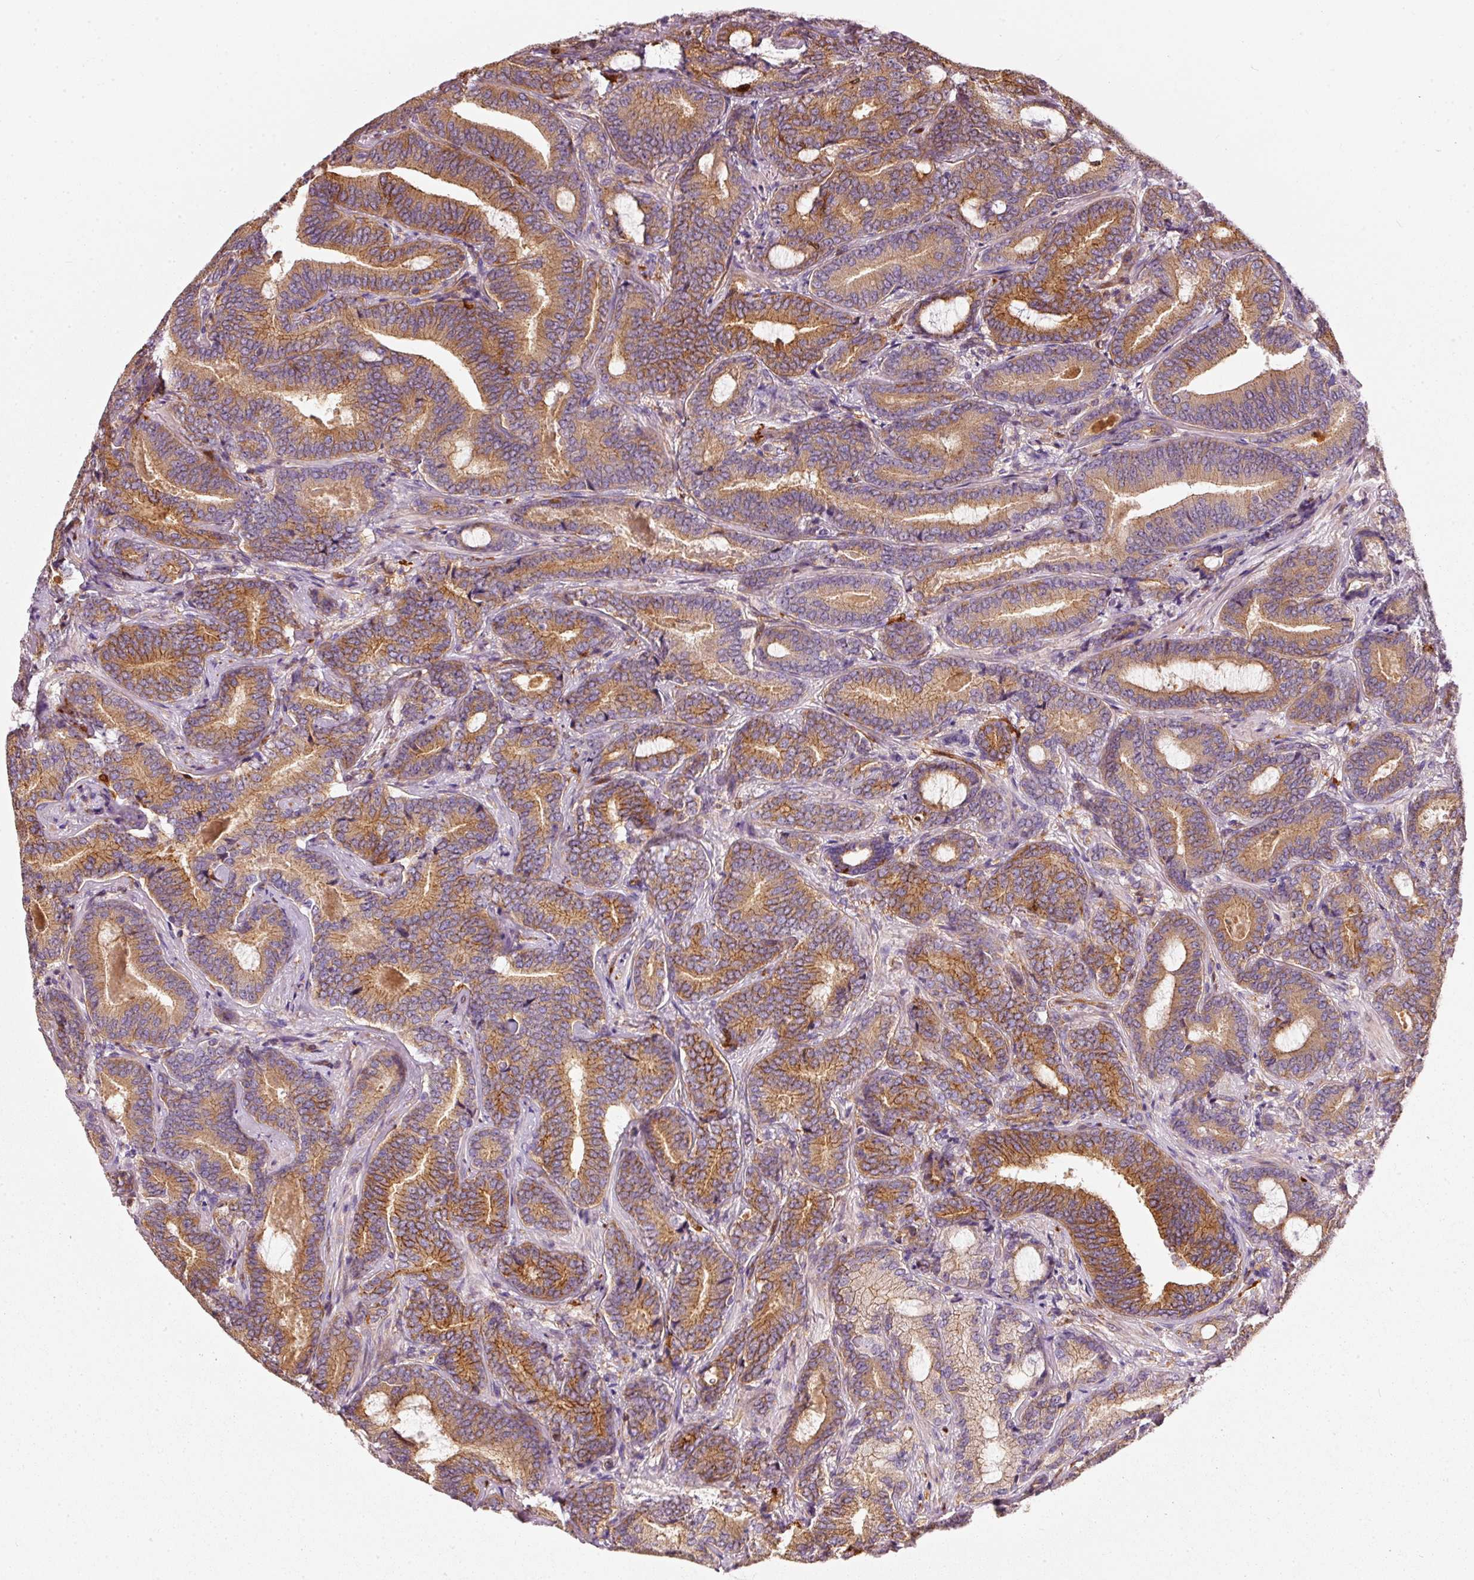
{"staining": {"intensity": "moderate", "quantity": ">75%", "location": "cytoplasmic/membranous"}, "tissue": "prostate cancer", "cell_type": "Tumor cells", "image_type": "cancer", "snomed": [{"axis": "morphology", "description": "Adenocarcinoma, Low grade"}, {"axis": "topography", "description": "Prostate and seminal vesicle, NOS"}], "caption": "Prostate cancer (low-grade adenocarcinoma) stained for a protein exhibits moderate cytoplasmic/membranous positivity in tumor cells. (Brightfield microscopy of DAB IHC at high magnification).", "gene": "IQGAP2", "patient": {"sex": "male", "age": 61}}